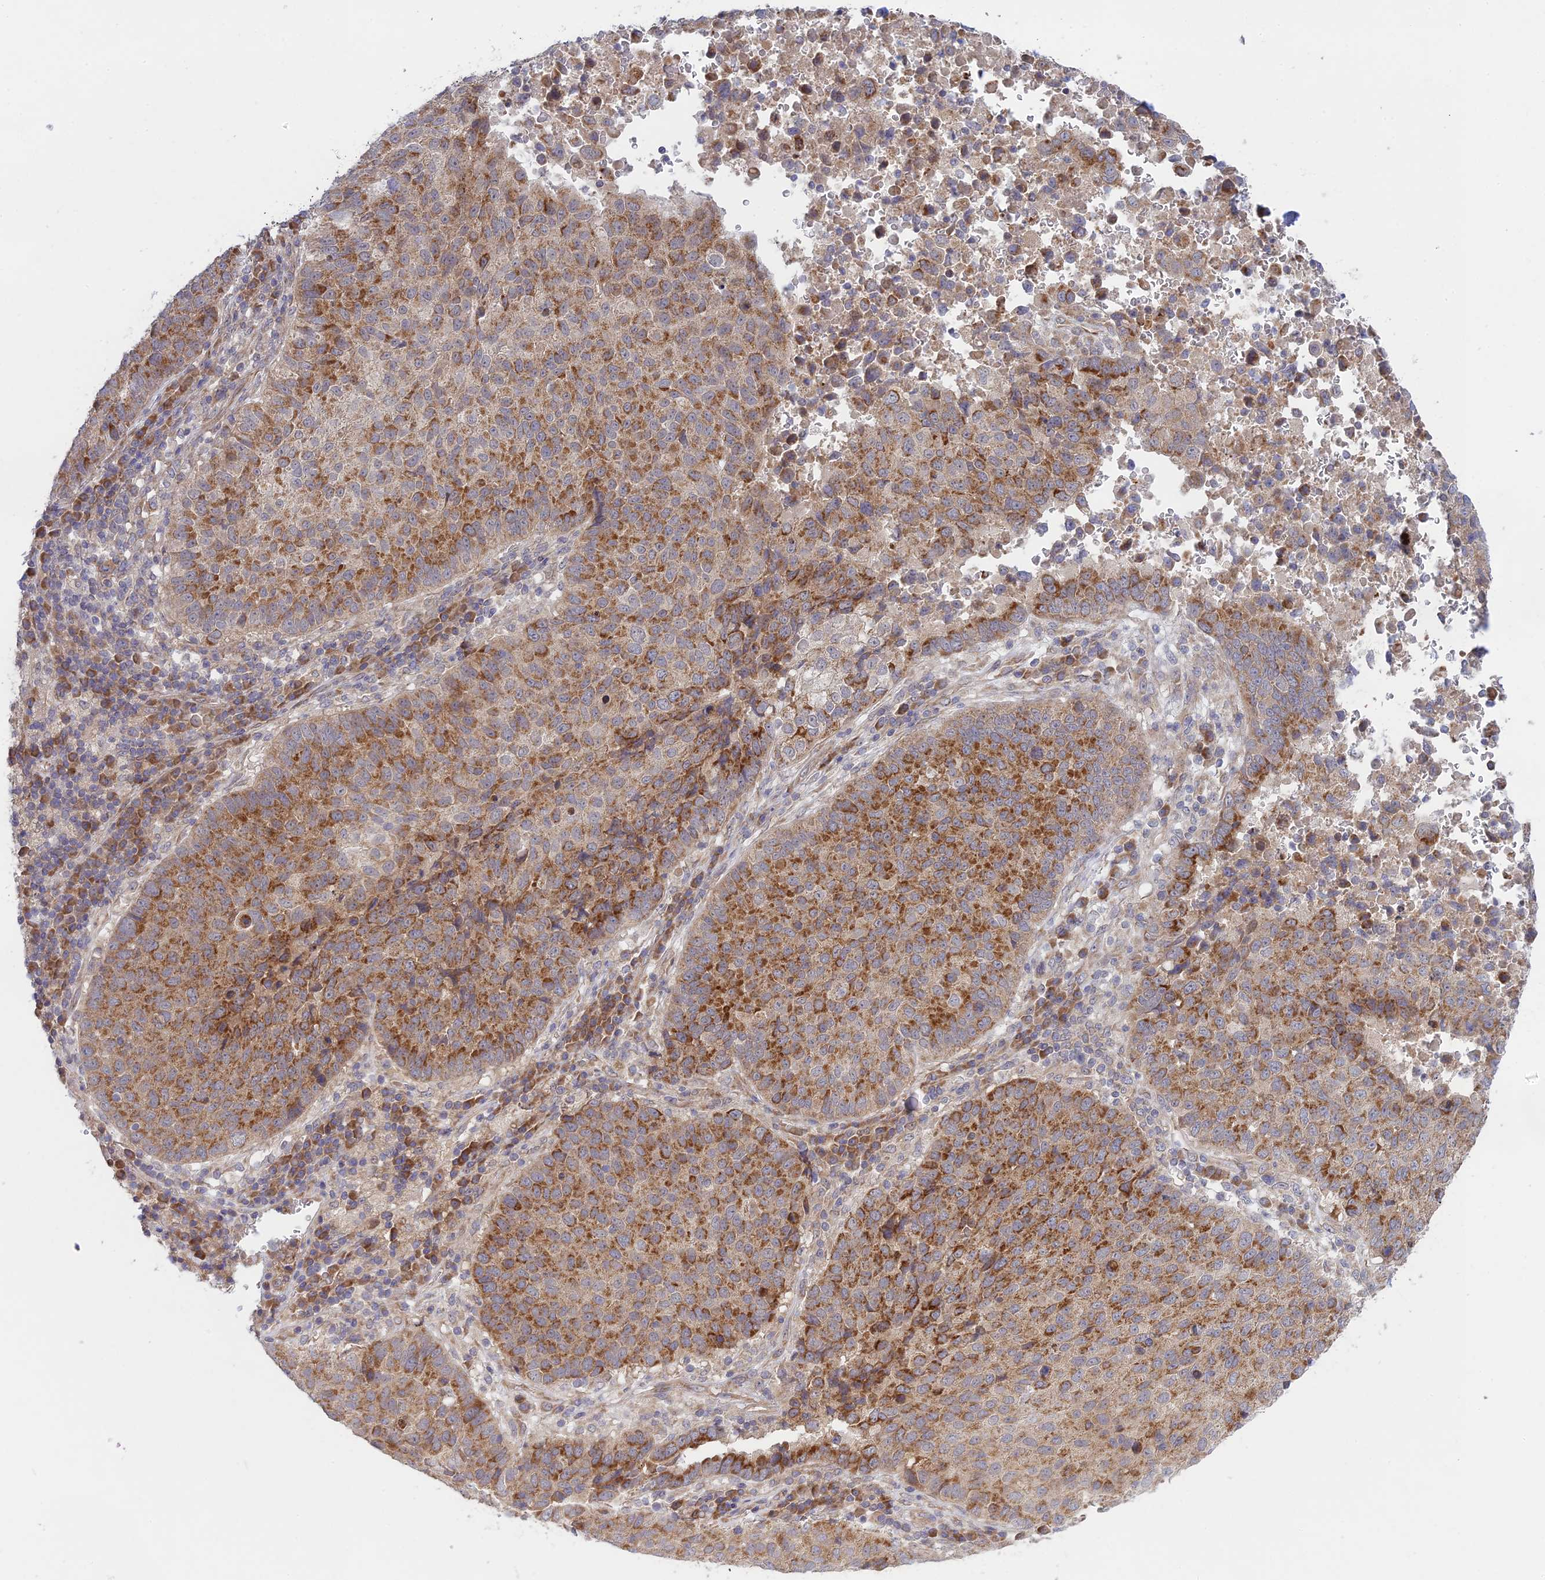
{"staining": {"intensity": "moderate", "quantity": ">75%", "location": "cytoplasmic/membranous"}, "tissue": "lung cancer", "cell_type": "Tumor cells", "image_type": "cancer", "snomed": [{"axis": "morphology", "description": "Squamous cell carcinoma, NOS"}, {"axis": "topography", "description": "Lung"}], "caption": "This is a histology image of immunohistochemistry (IHC) staining of lung cancer, which shows moderate positivity in the cytoplasmic/membranous of tumor cells.", "gene": "INCA1", "patient": {"sex": "male", "age": 73}}